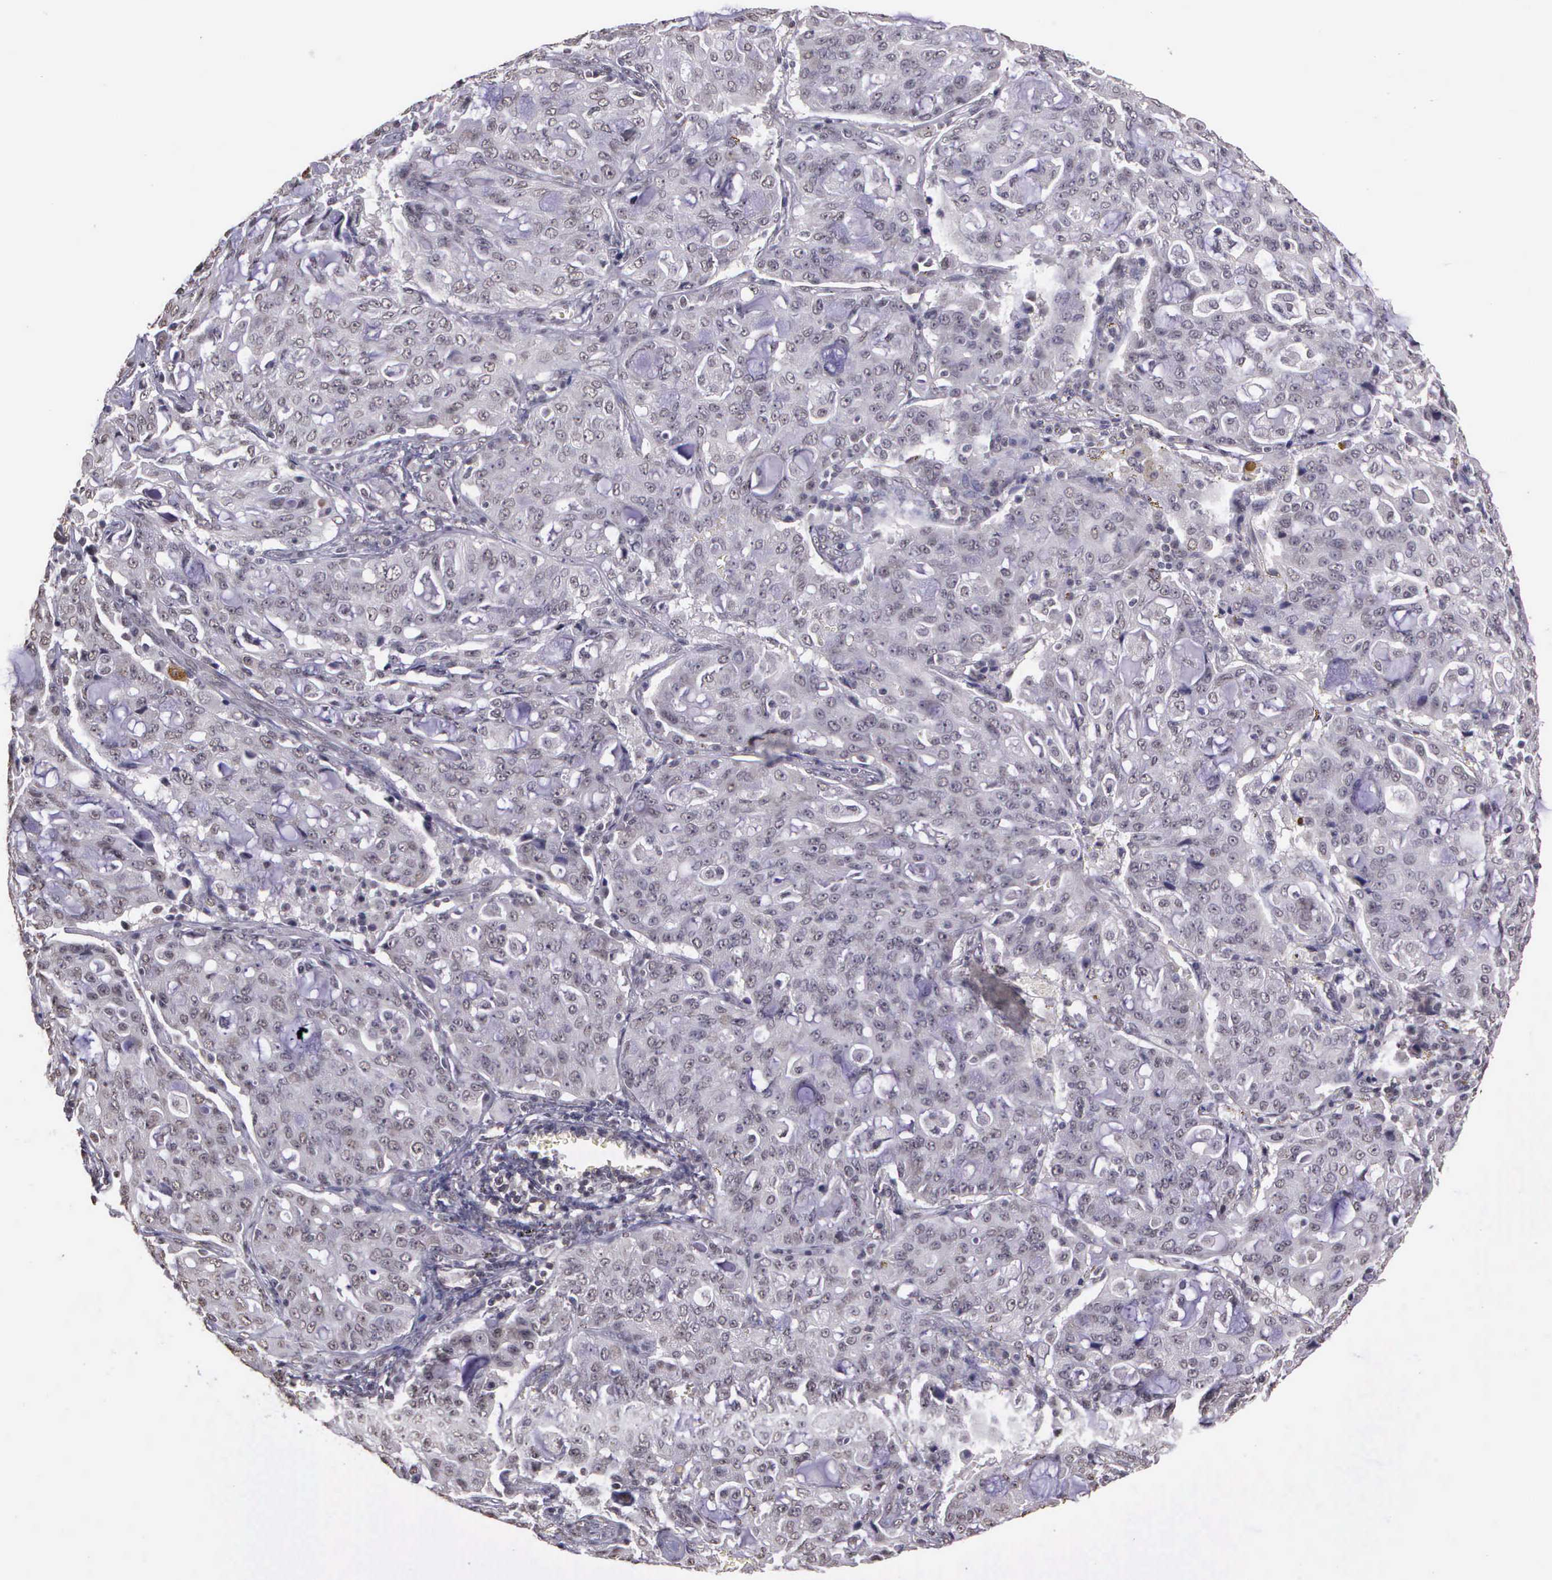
{"staining": {"intensity": "negative", "quantity": "none", "location": "none"}, "tissue": "lung cancer", "cell_type": "Tumor cells", "image_type": "cancer", "snomed": [{"axis": "morphology", "description": "Adenocarcinoma, NOS"}, {"axis": "topography", "description": "Lung"}], "caption": "There is no significant staining in tumor cells of lung adenocarcinoma. (Brightfield microscopy of DAB immunohistochemistry at high magnification).", "gene": "ARMCX5", "patient": {"sex": "female", "age": 44}}